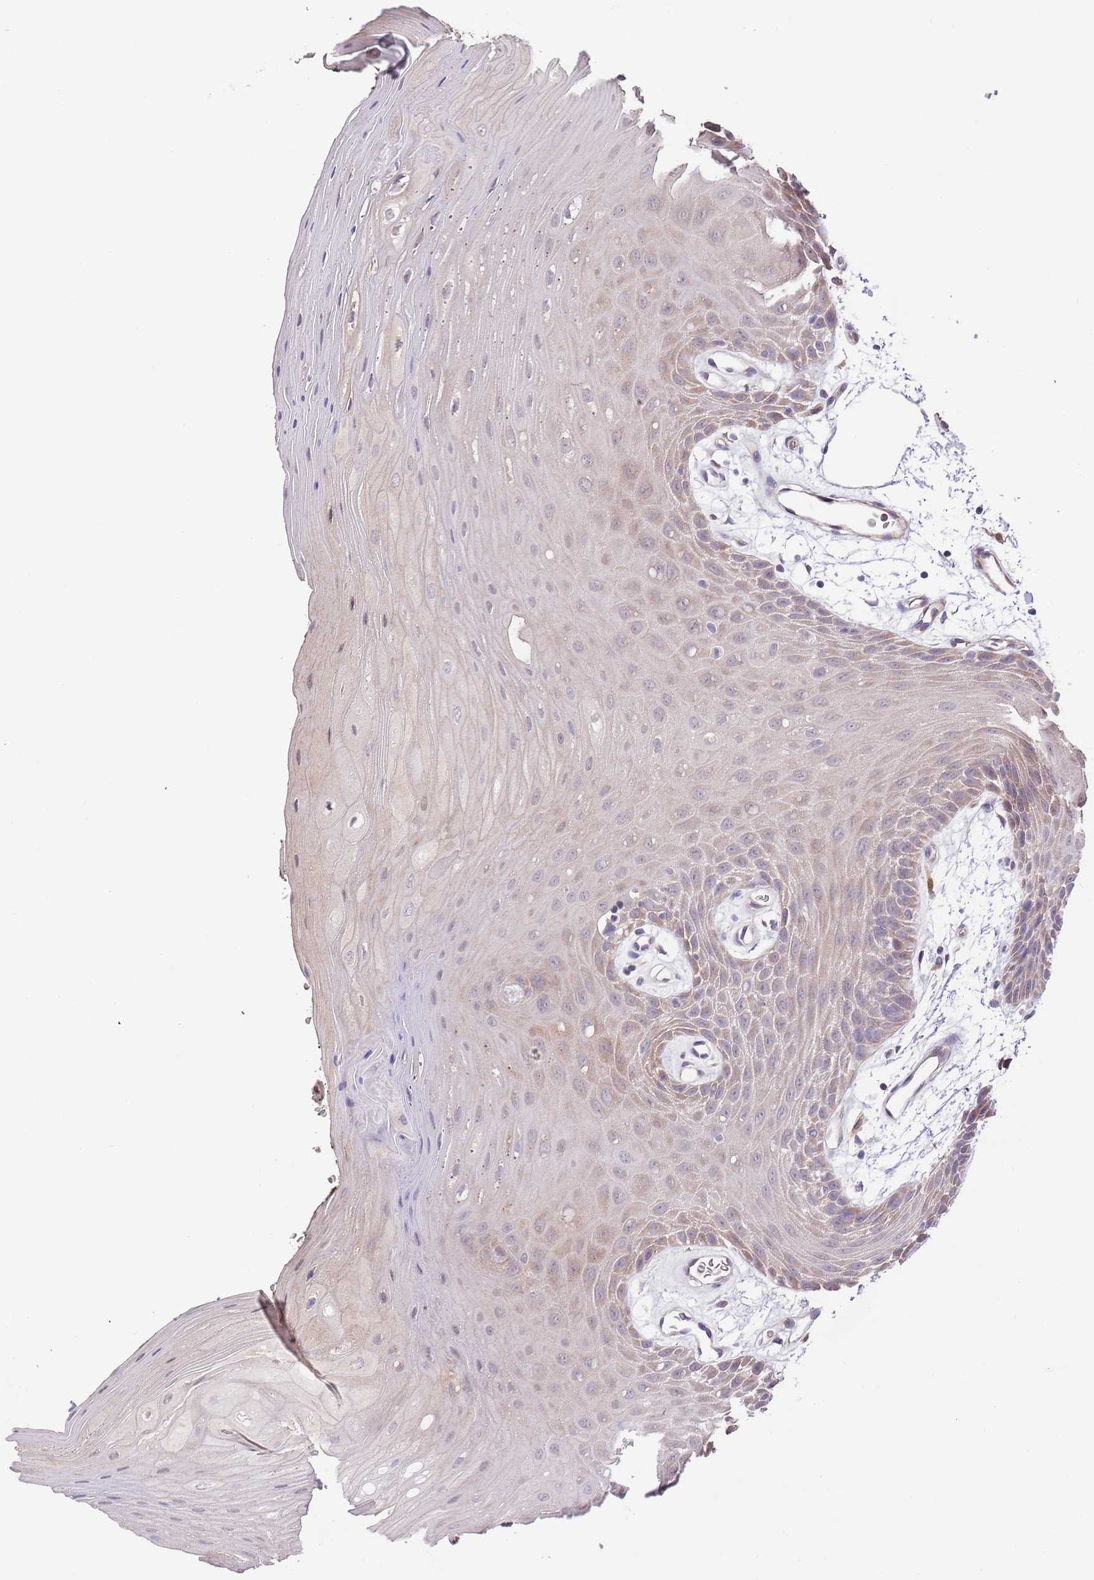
{"staining": {"intensity": "weak", "quantity": "25%-75%", "location": "cytoplasmic/membranous"}, "tissue": "oral mucosa", "cell_type": "Squamous epithelial cells", "image_type": "normal", "snomed": [{"axis": "morphology", "description": "Normal tissue, NOS"}, {"axis": "topography", "description": "Oral tissue"}, {"axis": "topography", "description": "Tounge, NOS"}], "caption": "A micrograph showing weak cytoplasmic/membranous staining in about 25%-75% of squamous epithelial cells in benign oral mucosa, as visualized by brown immunohistochemical staining.", "gene": "LIPJ", "patient": {"sex": "female", "age": 59}}